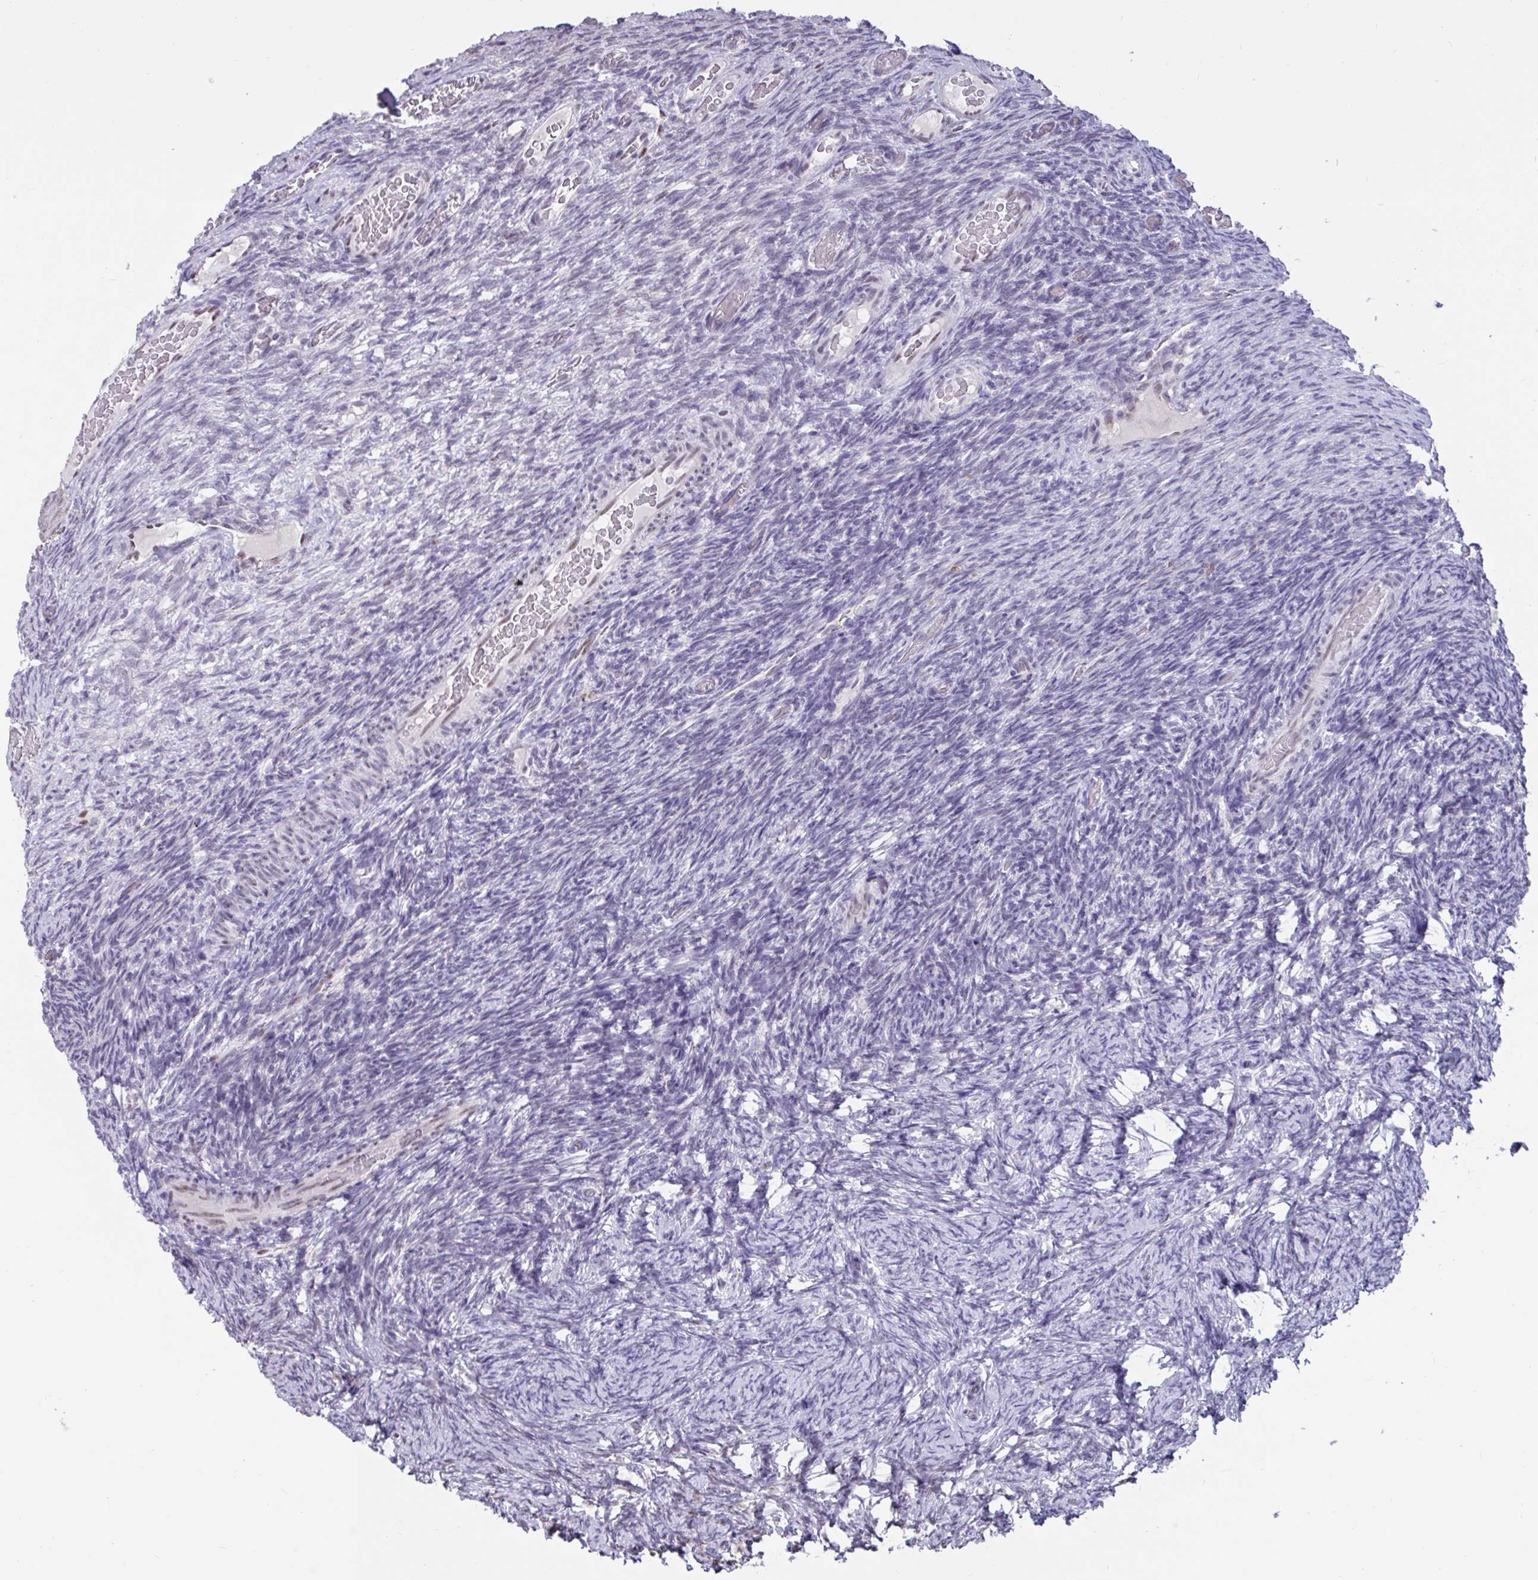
{"staining": {"intensity": "weak", "quantity": "25%-75%", "location": "nuclear"}, "tissue": "ovary", "cell_type": "Ovarian stroma cells", "image_type": "normal", "snomed": [{"axis": "morphology", "description": "Normal tissue, NOS"}, {"axis": "topography", "description": "Ovary"}], "caption": "IHC histopathology image of unremarkable ovary: human ovary stained using immunohistochemistry (IHC) reveals low levels of weak protein expression localized specifically in the nuclear of ovarian stroma cells, appearing as a nuclear brown color.", "gene": "DDX39A", "patient": {"sex": "female", "age": 34}}